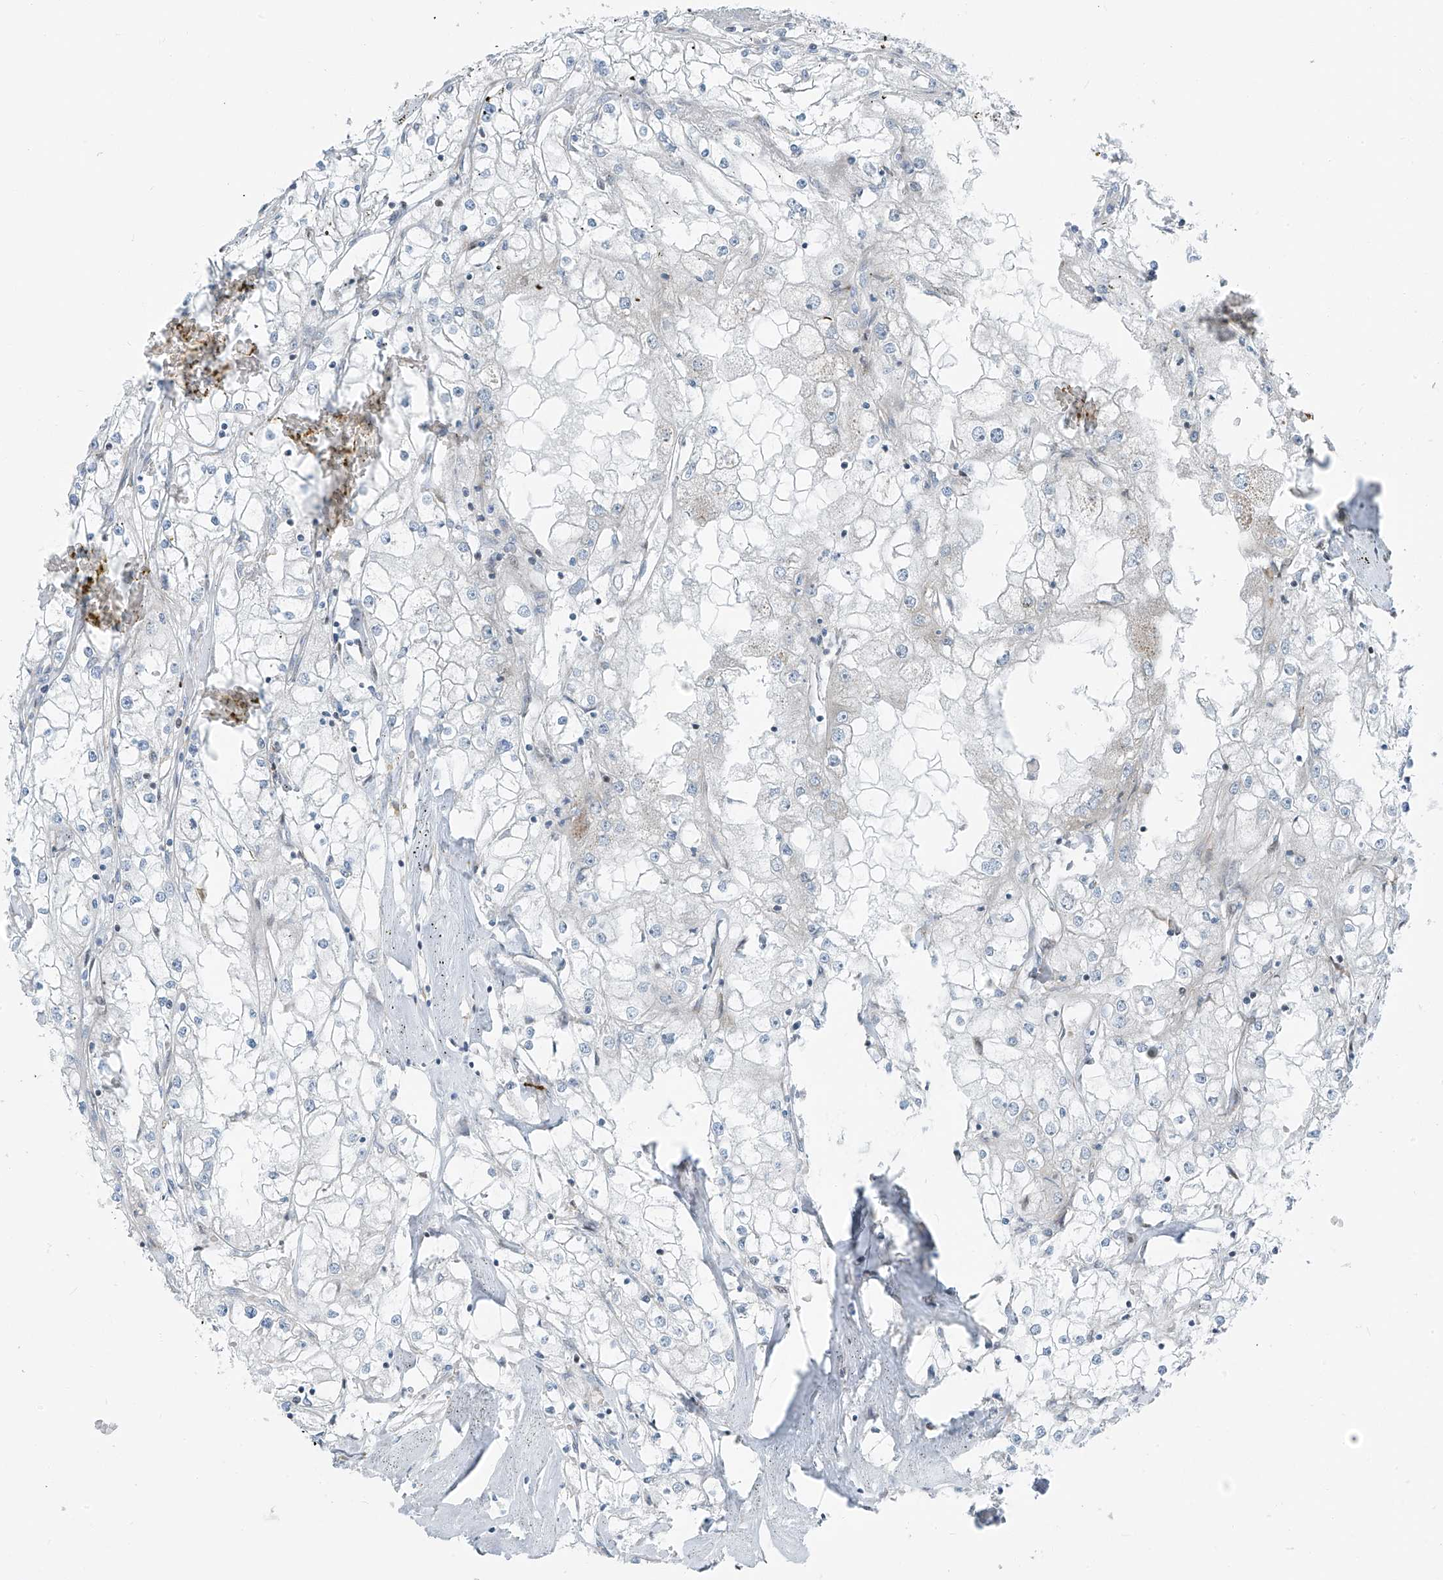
{"staining": {"intensity": "negative", "quantity": "none", "location": "none"}, "tissue": "renal cancer", "cell_type": "Tumor cells", "image_type": "cancer", "snomed": [{"axis": "morphology", "description": "Adenocarcinoma, NOS"}, {"axis": "topography", "description": "Kidney"}], "caption": "A high-resolution histopathology image shows immunohistochemistry (IHC) staining of renal cancer, which demonstrates no significant expression in tumor cells.", "gene": "HIC2", "patient": {"sex": "male", "age": 56}}